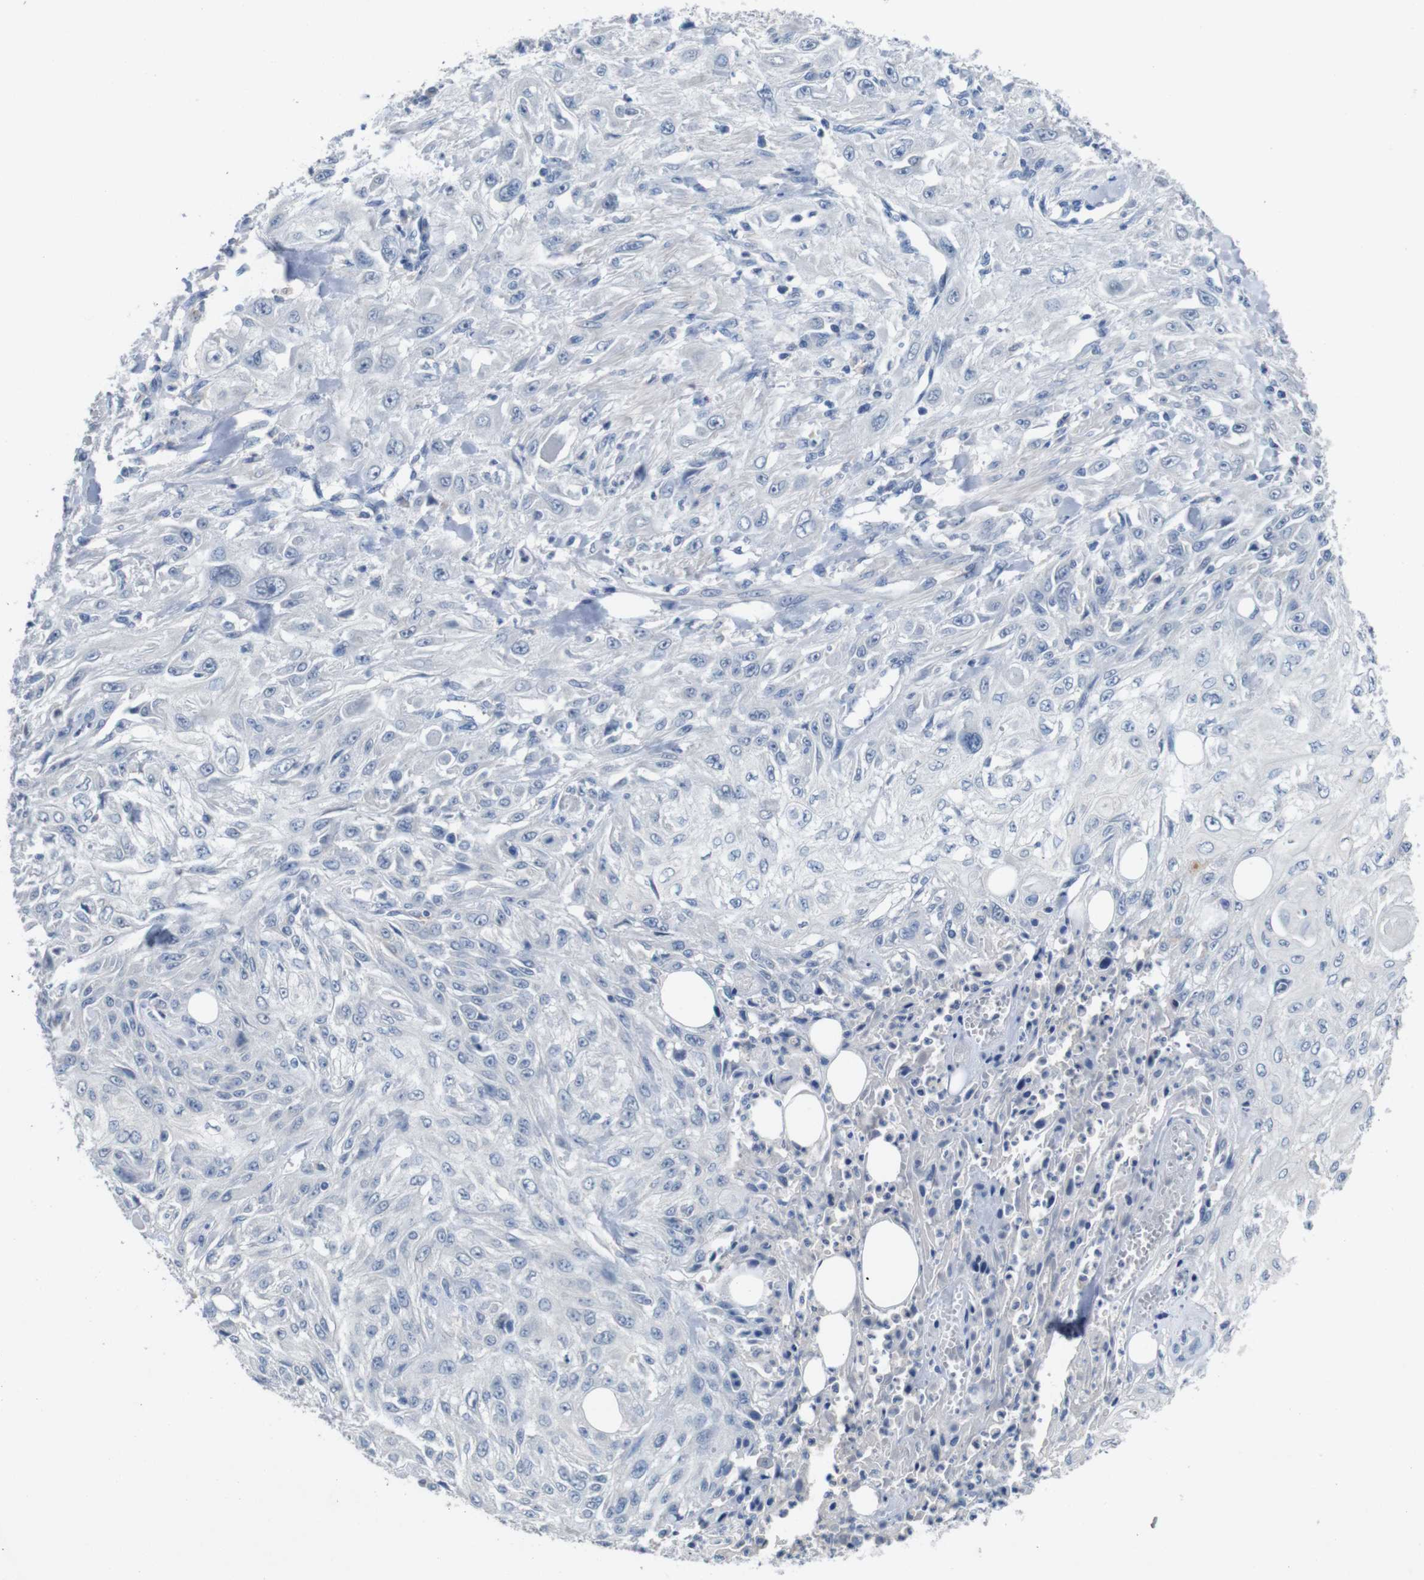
{"staining": {"intensity": "negative", "quantity": "none", "location": "none"}, "tissue": "skin cancer", "cell_type": "Tumor cells", "image_type": "cancer", "snomed": [{"axis": "morphology", "description": "Squamous cell carcinoma, NOS"}, {"axis": "topography", "description": "Skin"}], "caption": "This image is of skin squamous cell carcinoma stained with immunohistochemistry to label a protein in brown with the nuclei are counter-stained blue. There is no expression in tumor cells.", "gene": "SLC2A8", "patient": {"sex": "male", "age": 75}}